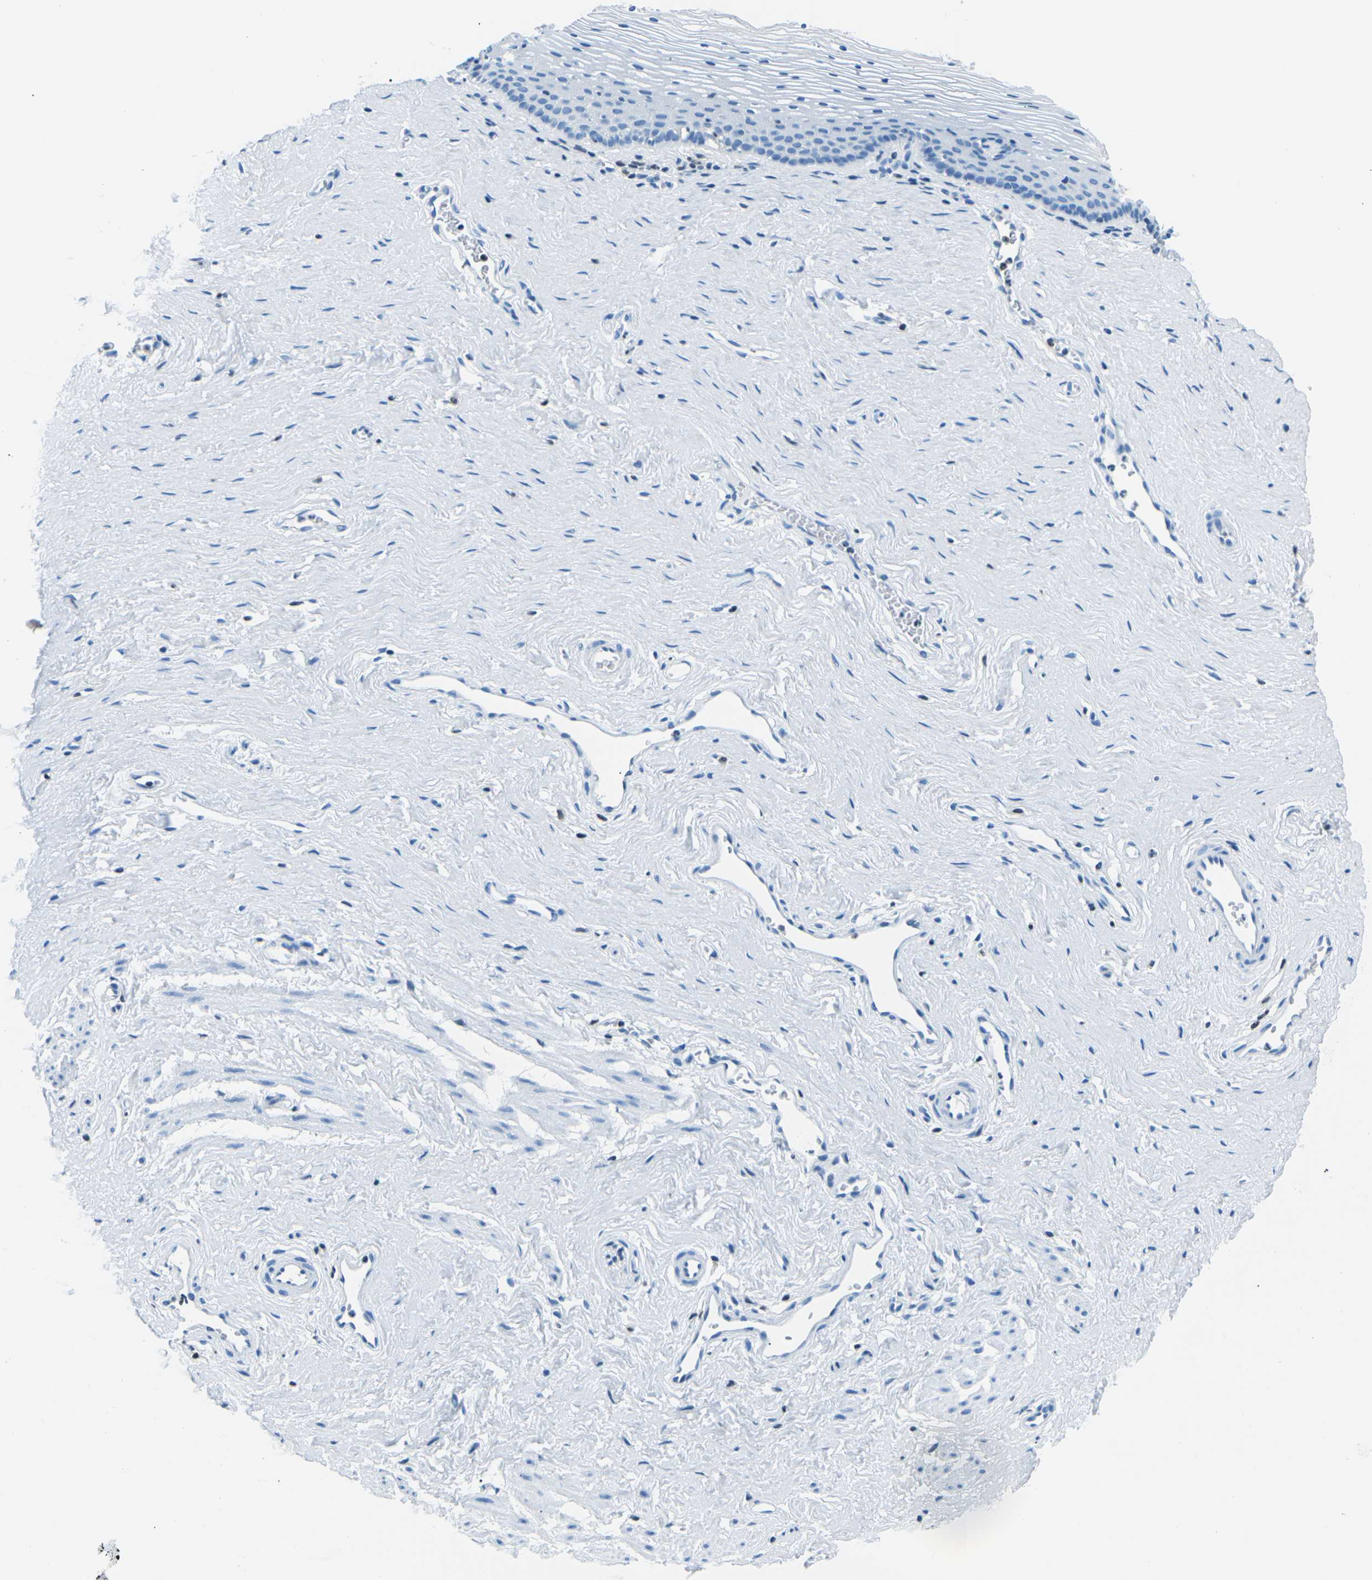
{"staining": {"intensity": "negative", "quantity": "none", "location": "none"}, "tissue": "vagina", "cell_type": "Squamous epithelial cells", "image_type": "normal", "snomed": [{"axis": "morphology", "description": "Normal tissue, NOS"}, {"axis": "topography", "description": "Soft tissue"}, {"axis": "topography", "description": "Vagina"}], "caption": "High power microscopy histopathology image of an immunohistochemistry photomicrograph of unremarkable vagina, revealing no significant positivity in squamous epithelial cells.", "gene": "CELF2", "patient": {"sex": "female", "age": 61}}